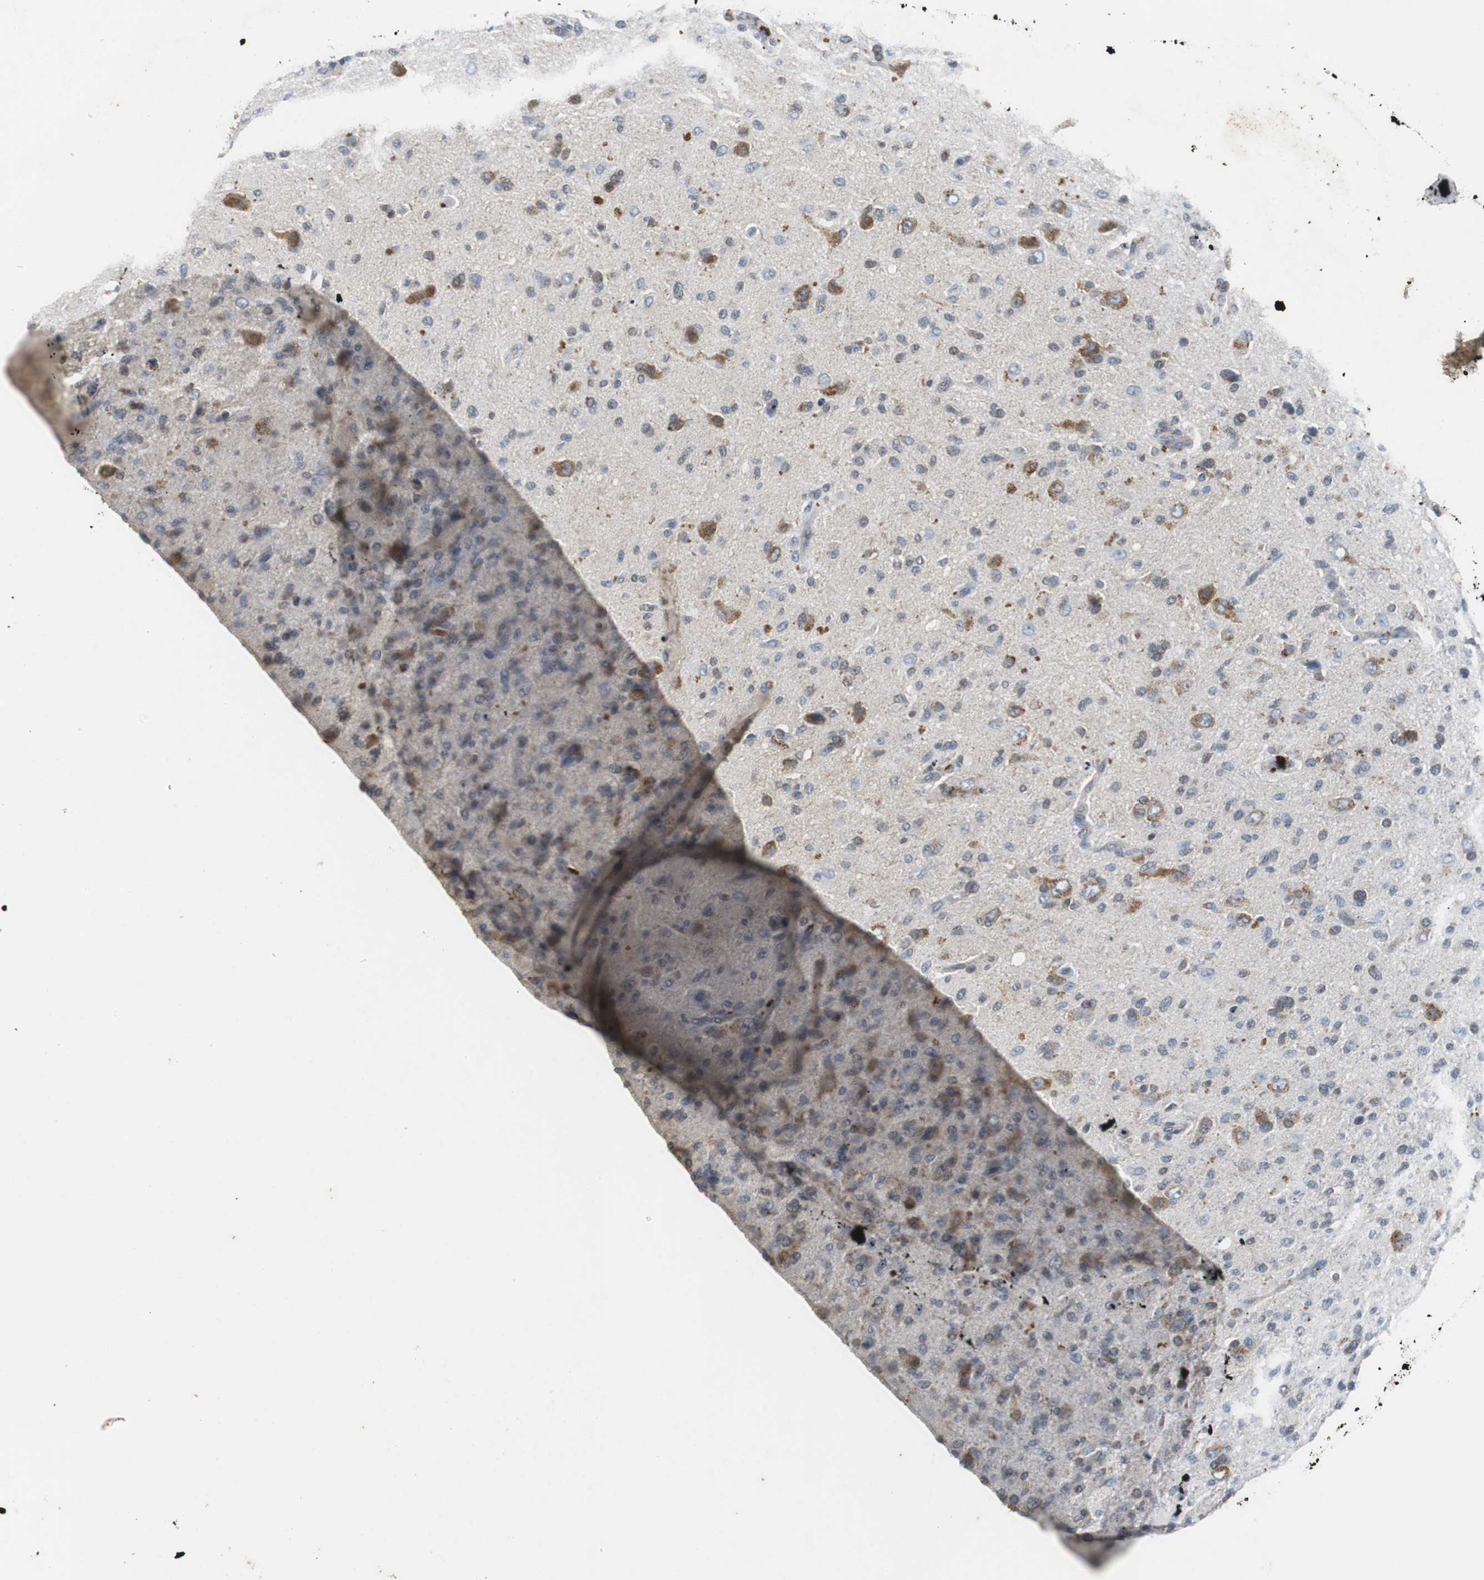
{"staining": {"intensity": "moderate", "quantity": "25%-75%", "location": "cytoplasmic/membranous"}, "tissue": "glioma", "cell_type": "Tumor cells", "image_type": "cancer", "snomed": [{"axis": "morphology", "description": "Glioma, malignant, High grade"}, {"axis": "topography", "description": "Brain"}], "caption": "This histopathology image reveals malignant glioma (high-grade) stained with IHC to label a protein in brown. The cytoplasmic/membranous of tumor cells show moderate positivity for the protein. Nuclei are counter-stained blue.", "gene": "VBP1", "patient": {"sex": "male", "age": 71}}